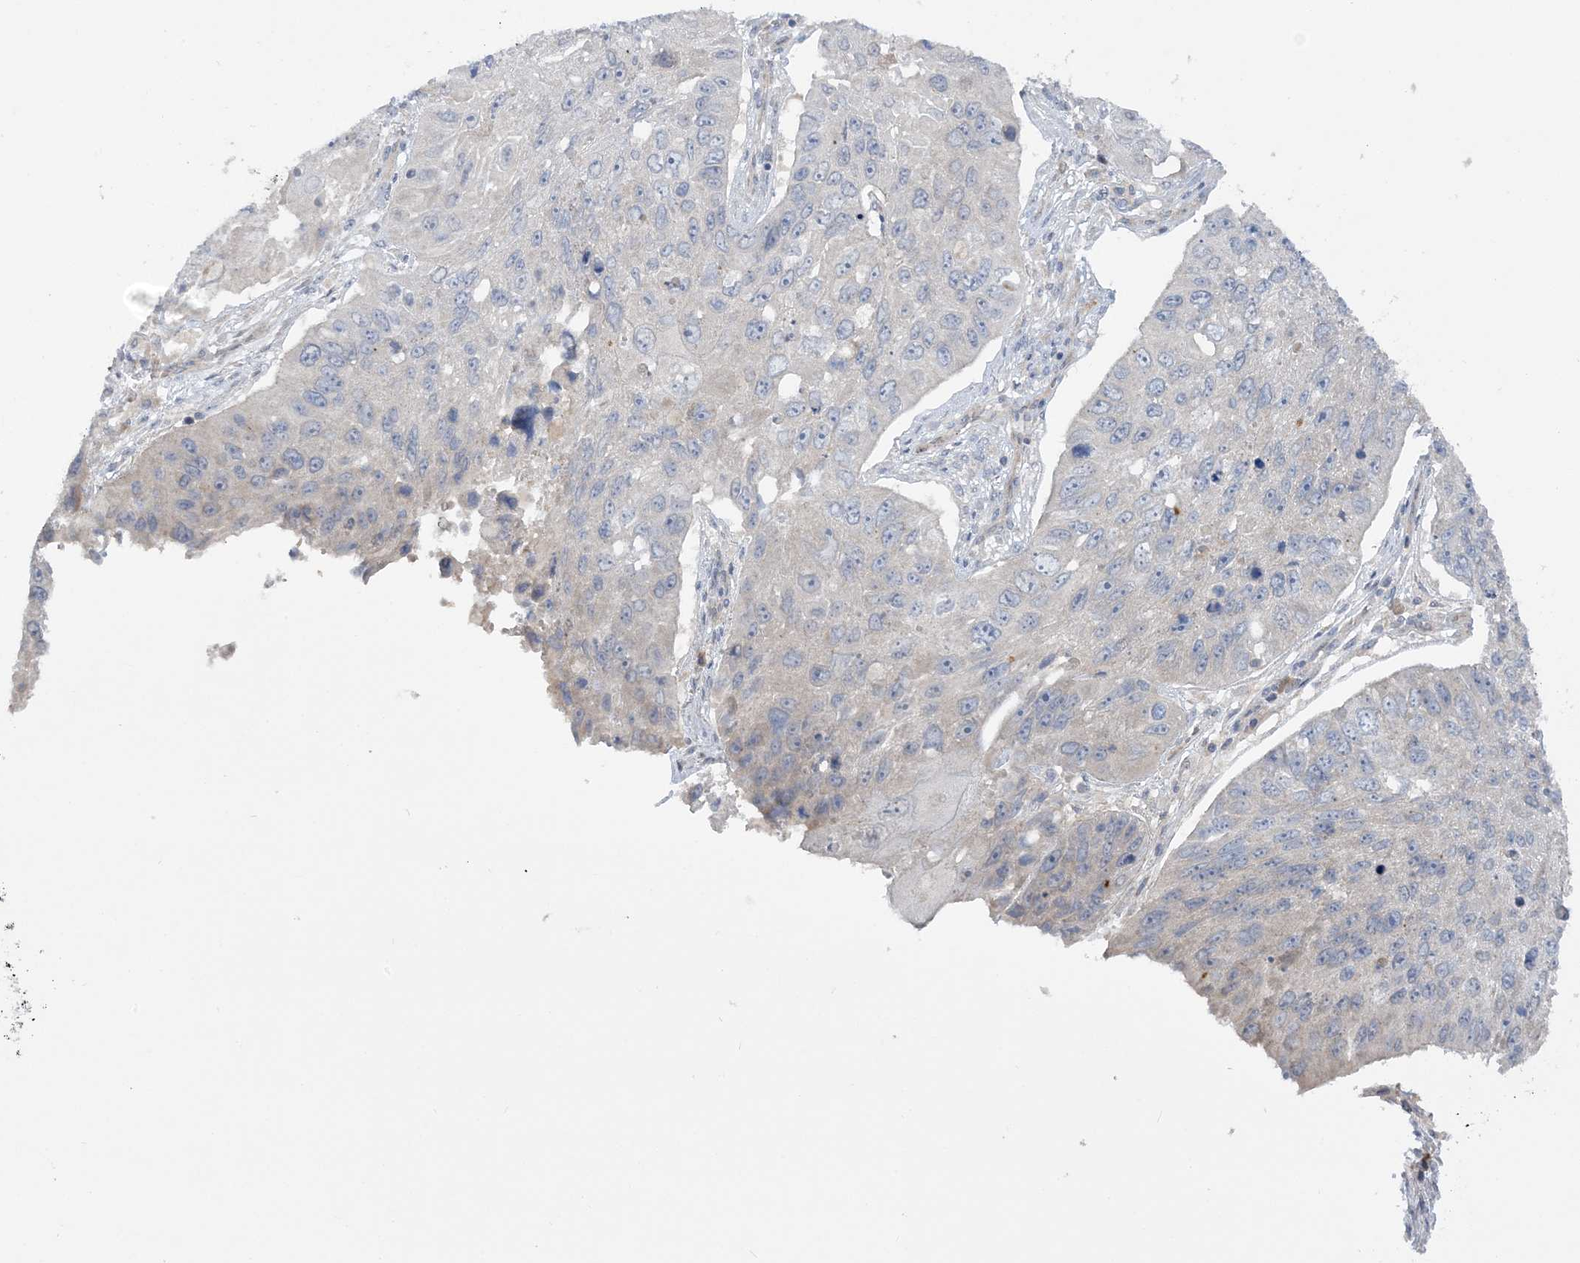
{"staining": {"intensity": "negative", "quantity": "none", "location": "none"}, "tissue": "lung cancer", "cell_type": "Tumor cells", "image_type": "cancer", "snomed": [{"axis": "morphology", "description": "Squamous cell carcinoma, NOS"}, {"axis": "topography", "description": "Lung"}], "caption": "An IHC micrograph of lung squamous cell carcinoma is shown. There is no staining in tumor cells of lung squamous cell carcinoma.", "gene": "MMADHC", "patient": {"sex": "male", "age": 61}}